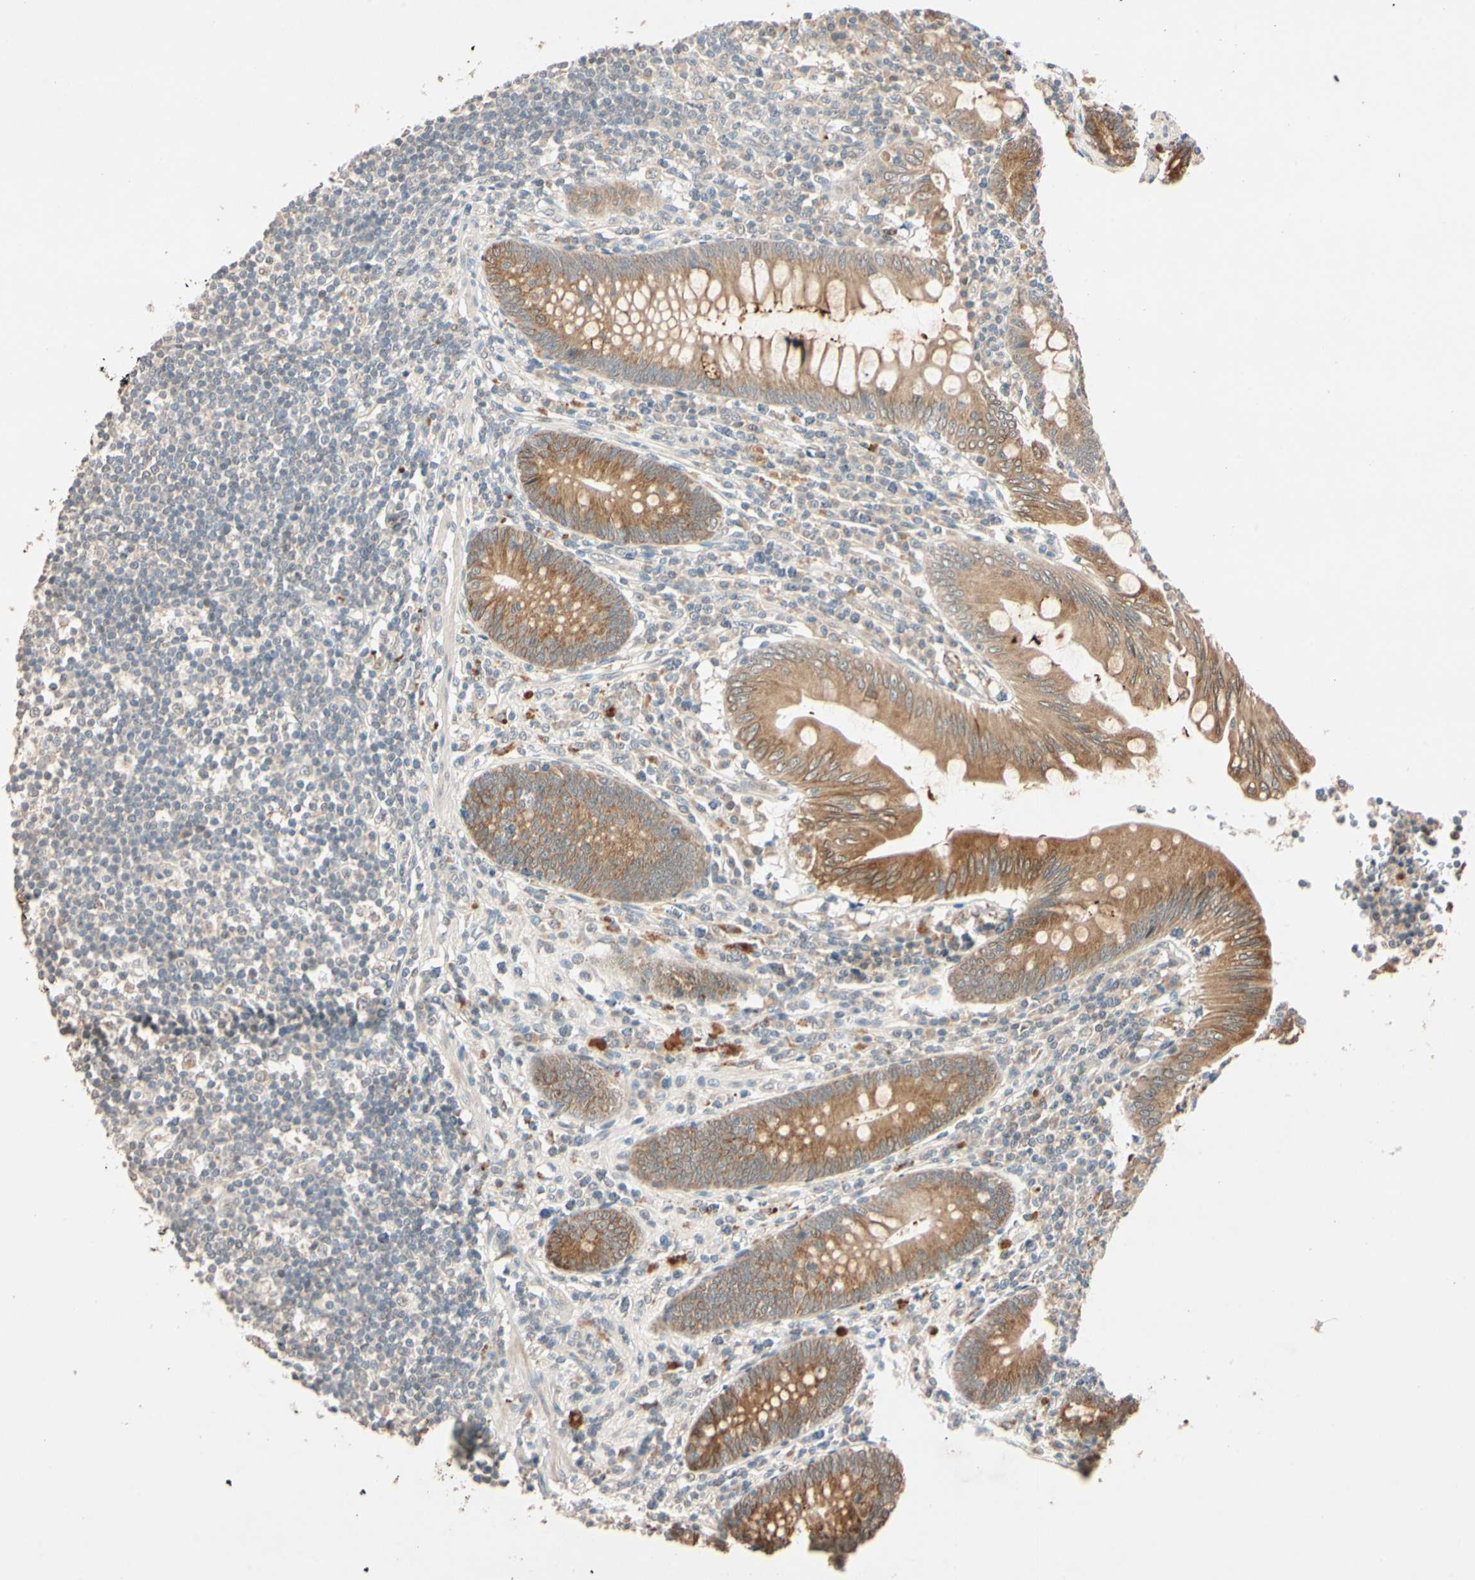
{"staining": {"intensity": "moderate", "quantity": ">75%", "location": "cytoplasmic/membranous"}, "tissue": "appendix", "cell_type": "Glandular cells", "image_type": "normal", "snomed": [{"axis": "morphology", "description": "Normal tissue, NOS"}, {"axis": "morphology", "description": "Inflammation, NOS"}, {"axis": "topography", "description": "Appendix"}], "caption": "Immunohistochemical staining of benign human appendix demonstrates medium levels of moderate cytoplasmic/membranous staining in approximately >75% of glandular cells.", "gene": "ACSL5", "patient": {"sex": "male", "age": 46}}